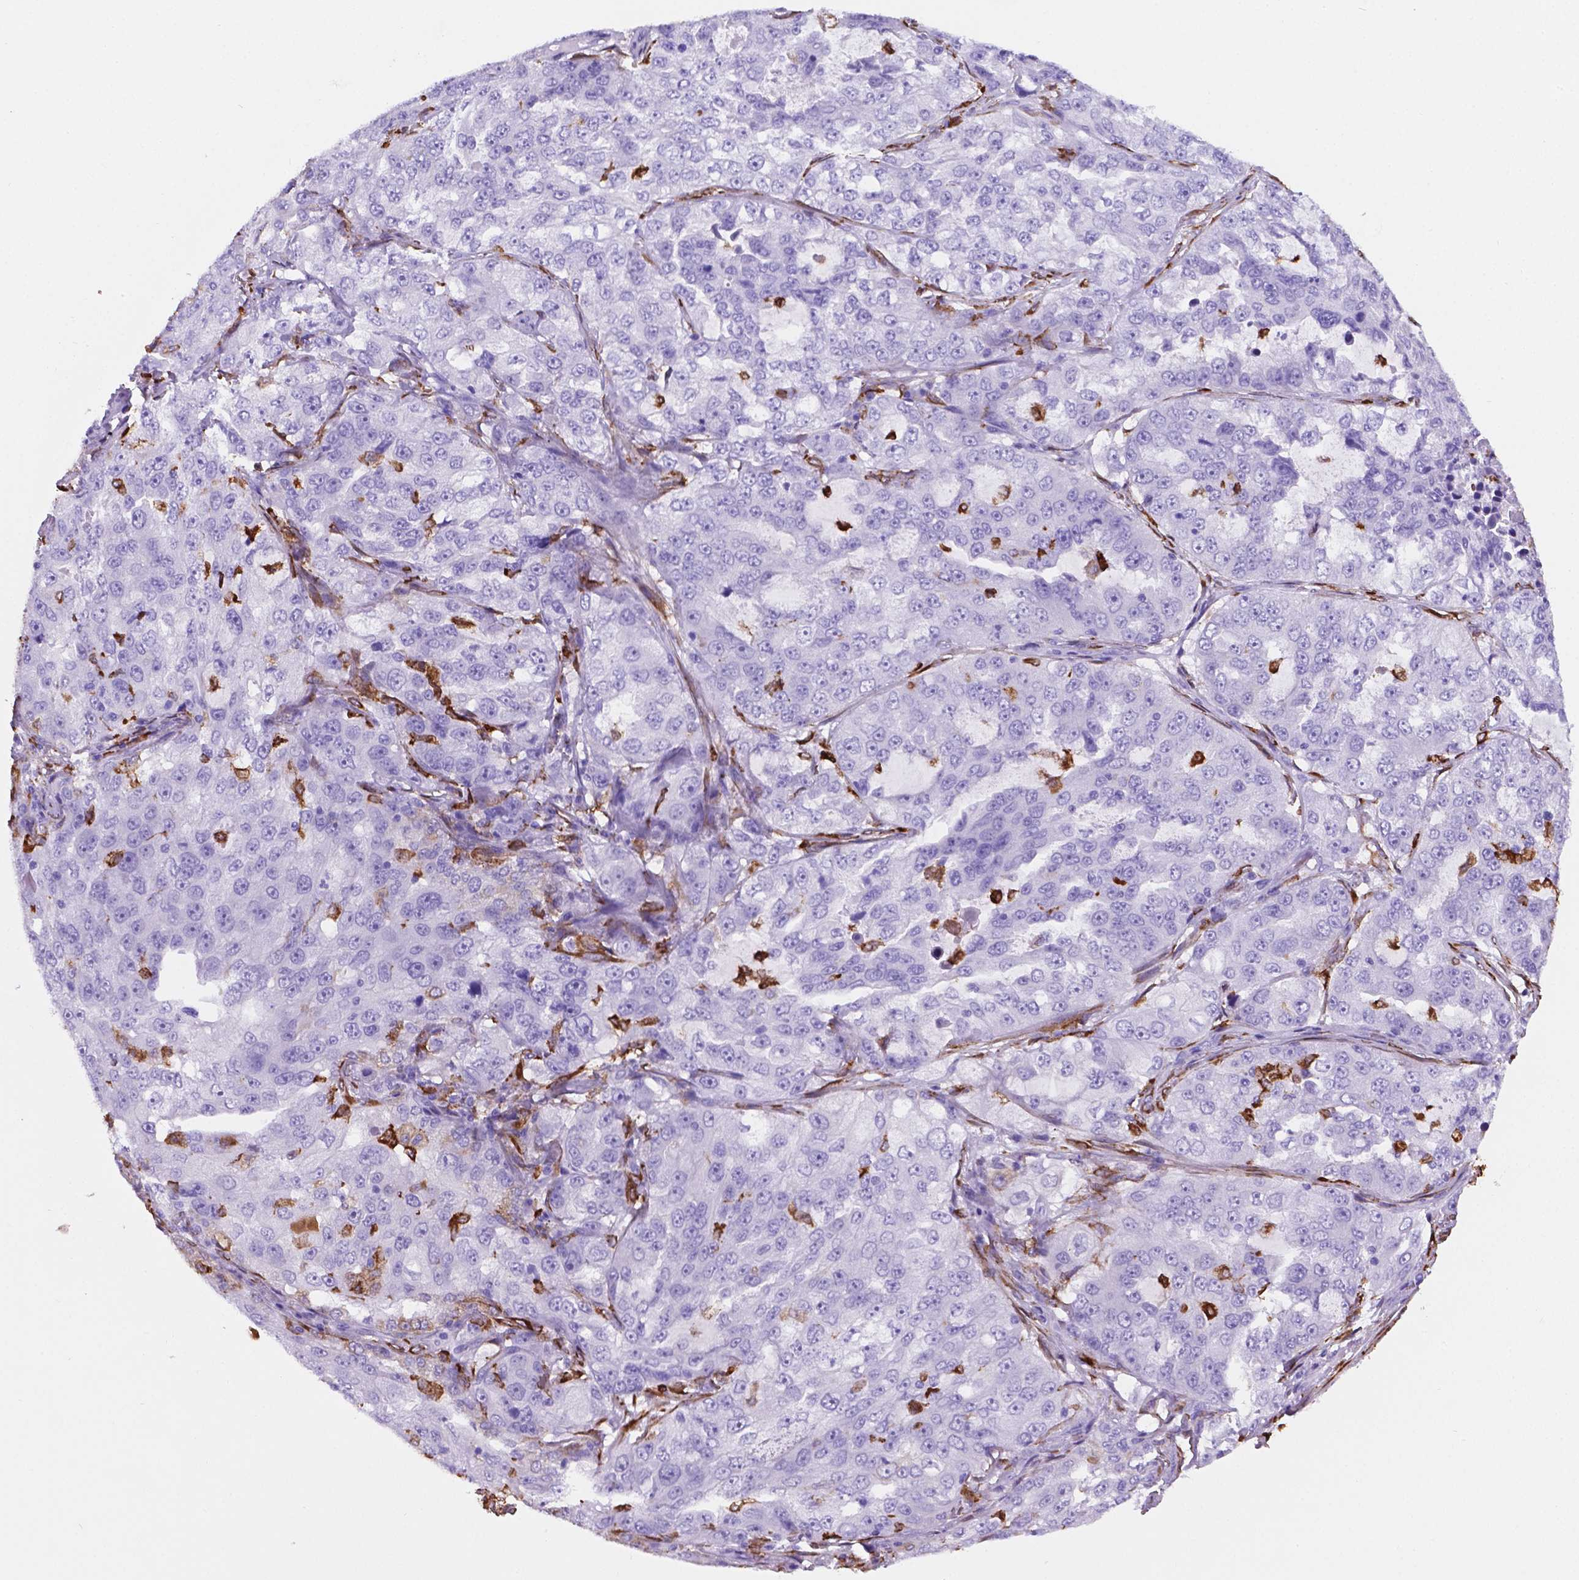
{"staining": {"intensity": "negative", "quantity": "none", "location": "none"}, "tissue": "lung cancer", "cell_type": "Tumor cells", "image_type": "cancer", "snomed": [{"axis": "morphology", "description": "Adenocarcinoma, NOS"}, {"axis": "topography", "description": "Lung"}], "caption": "Human lung adenocarcinoma stained for a protein using IHC exhibits no staining in tumor cells.", "gene": "MACF1", "patient": {"sex": "female", "age": 61}}